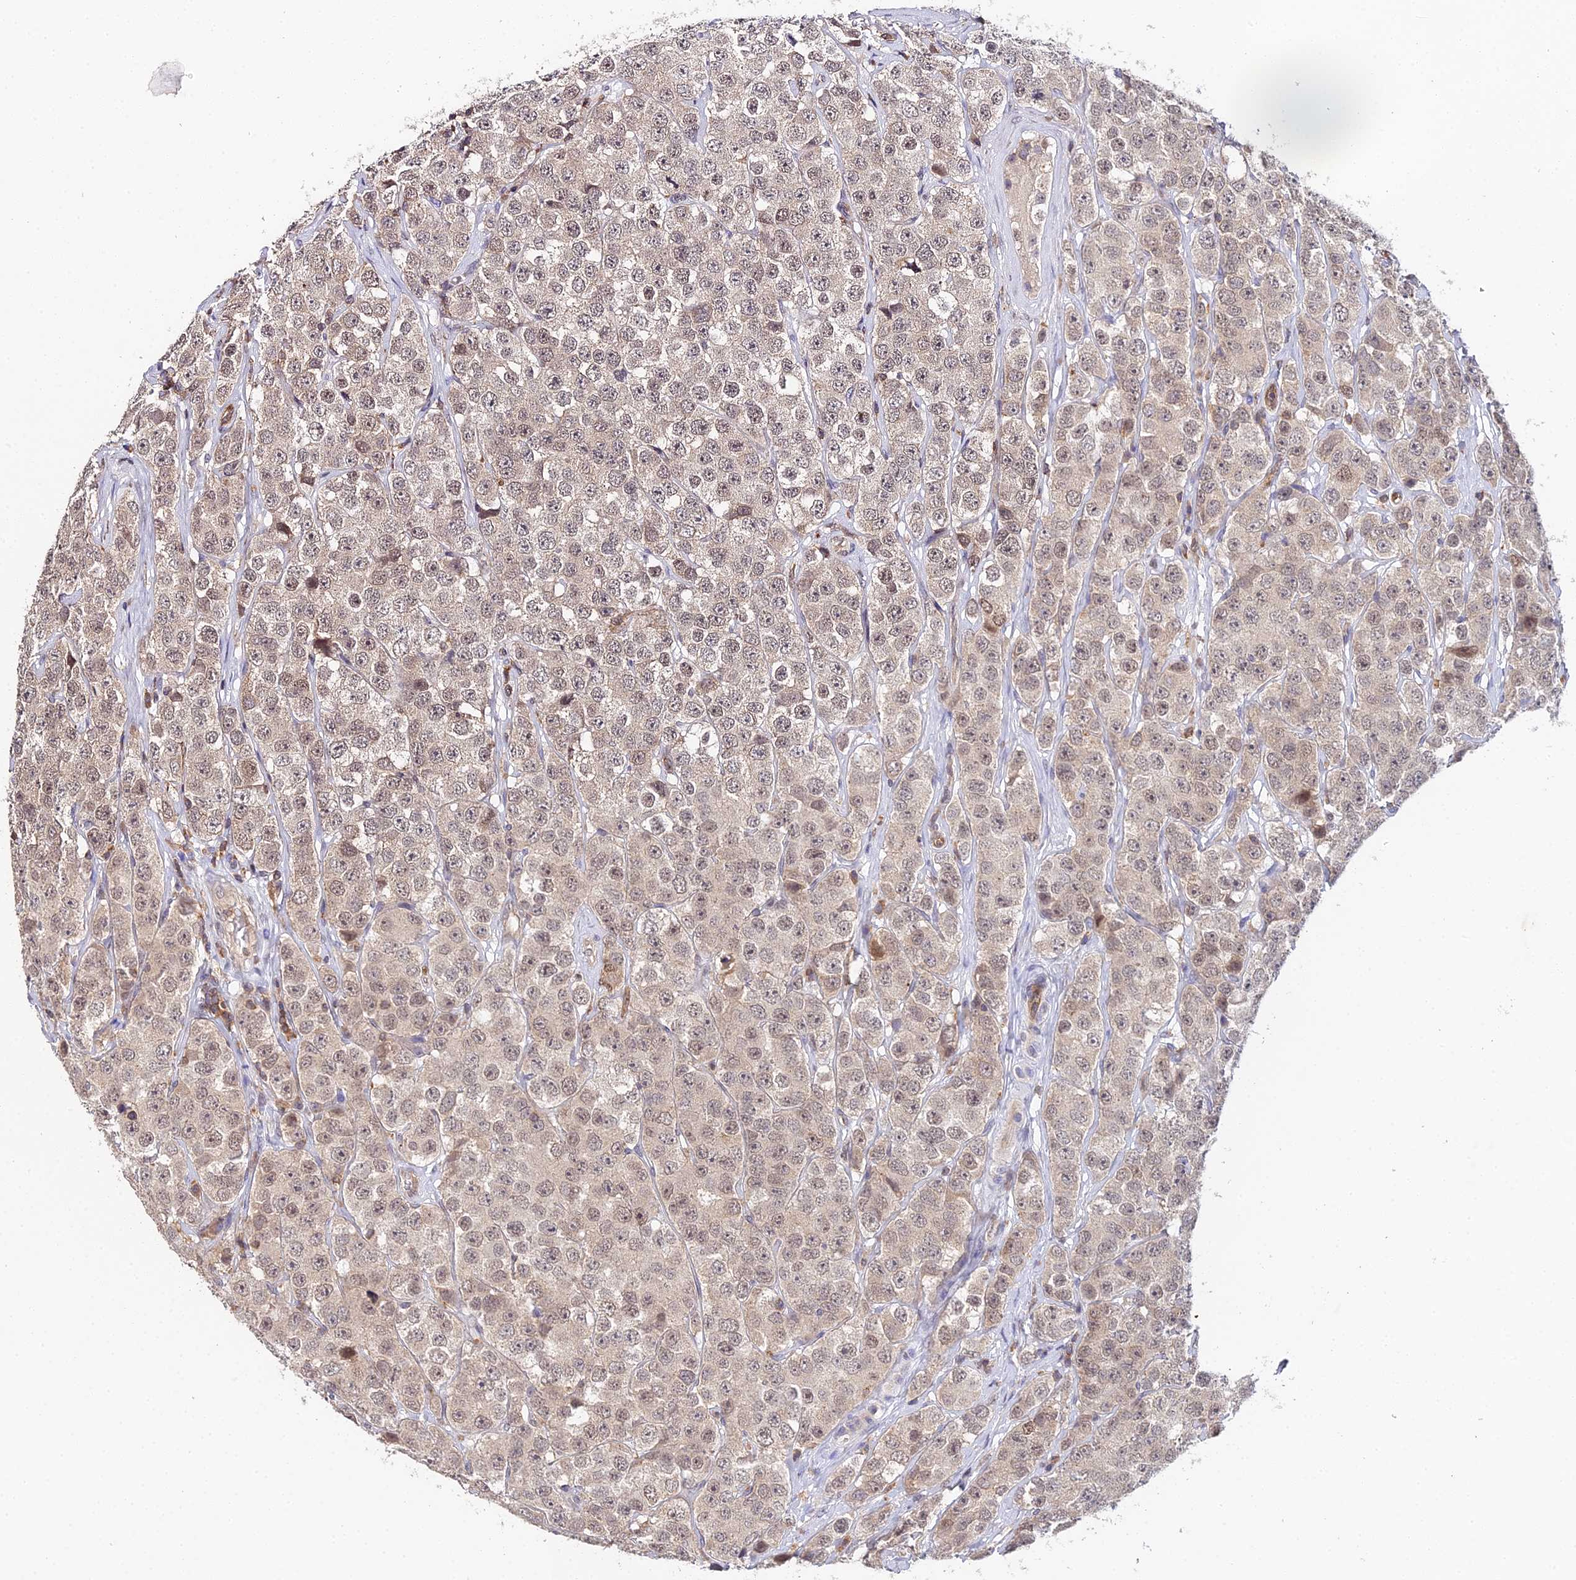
{"staining": {"intensity": "weak", "quantity": ">75%", "location": "cytoplasmic/membranous,nuclear"}, "tissue": "testis cancer", "cell_type": "Tumor cells", "image_type": "cancer", "snomed": [{"axis": "morphology", "description": "Seminoma, NOS"}, {"axis": "topography", "description": "Testis"}], "caption": "A brown stain labels weak cytoplasmic/membranous and nuclear staining of a protein in human testis seminoma tumor cells. The staining was performed using DAB to visualize the protein expression in brown, while the nuclei were stained in blue with hematoxylin (Magnification: 20x).", "gene": "TPRX1", "patient": {"sex": "male", "age": 28}}